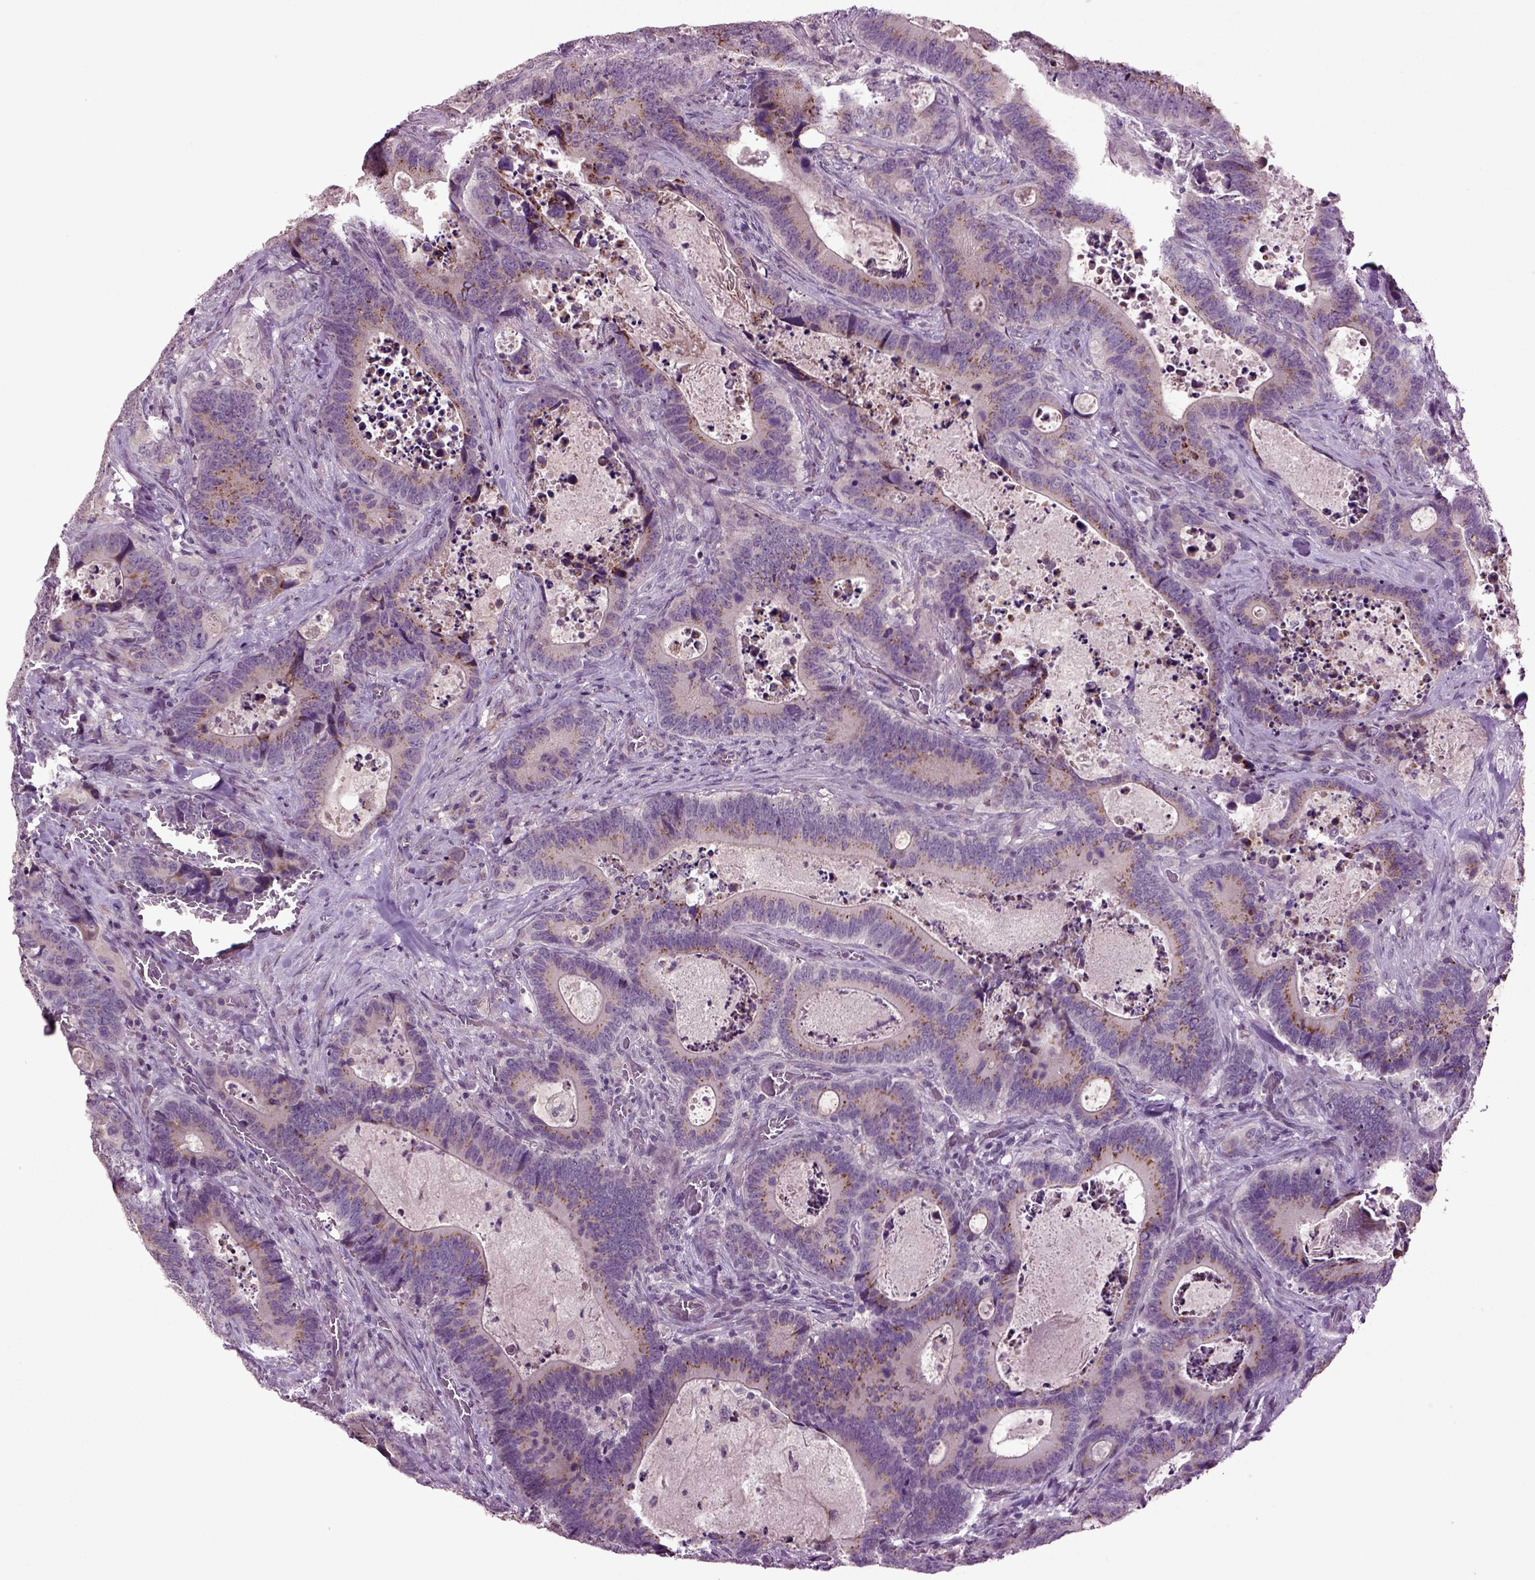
{"staining": {"intensity": "moderate", "quantity": "<25%", "location": "cytoplasmic/membranous"}, "tissue": "colorectal cancer", "cell_type": "Tumor cells", "image_type": "cancer", "snomed": [{"axis": "morphology", "description": "Adenocarcinoma, NOS"}, {"axis": "topography", "description": "Colon"}], "caption": "Moderate cytoplasmic/membranous positivity is seen in about <25% of tumor cells in colorectal adenocarcinoma.", "gene": "SLC17A6", "patient": {"sex": "female", "age": 82}}